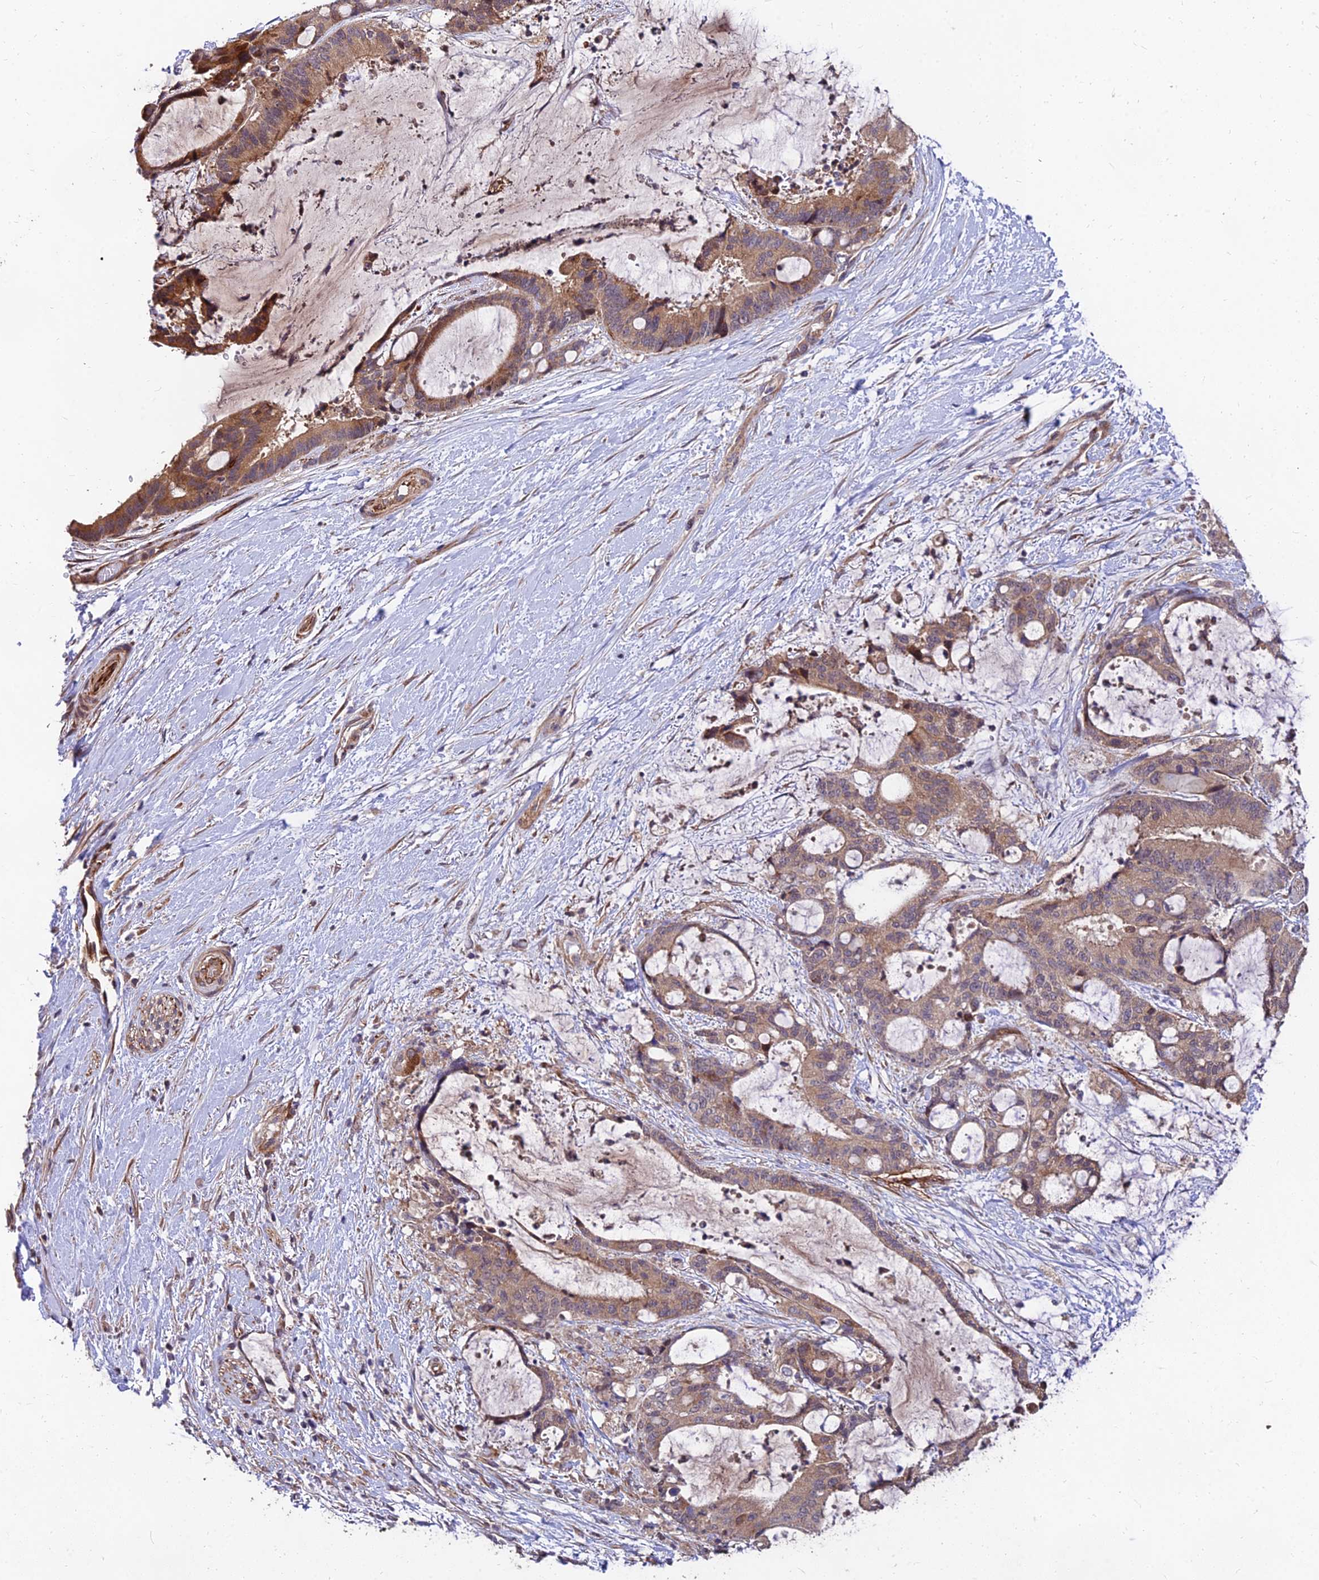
{"staining": {"intensity": "moderate", "quantity": "25%-75%", "location": "cytoplasmic/membranous"}, "tissue": "liver cancer", "cell_type": "Tumor cells", "image_type": "cancer", "snomed": [{"axis": "morphology", "description": "Normal tissue, NOS"}, {"axis": "morphology", "description": "Cholangiocarcinoma"}, {"axis": "topography", "description": "Liver"}, {"axis": "topography", "description": "Peripheral nerve tissue"}], "caption": "Cholangiocarcinoma (liver) tissue displays moderate cytoplasmic/membranous positivity in about 25%-75% of tumor cells, visualized by immunohistochemistry. The staining is performed using DAB (3,3'-diaminobenzidine) brown chromogen to label protein expression. The nuclei are counter-stained blue using hematoxylin.", "gene": "MKKS", "patient": {"sex": "female", "age": 73}}